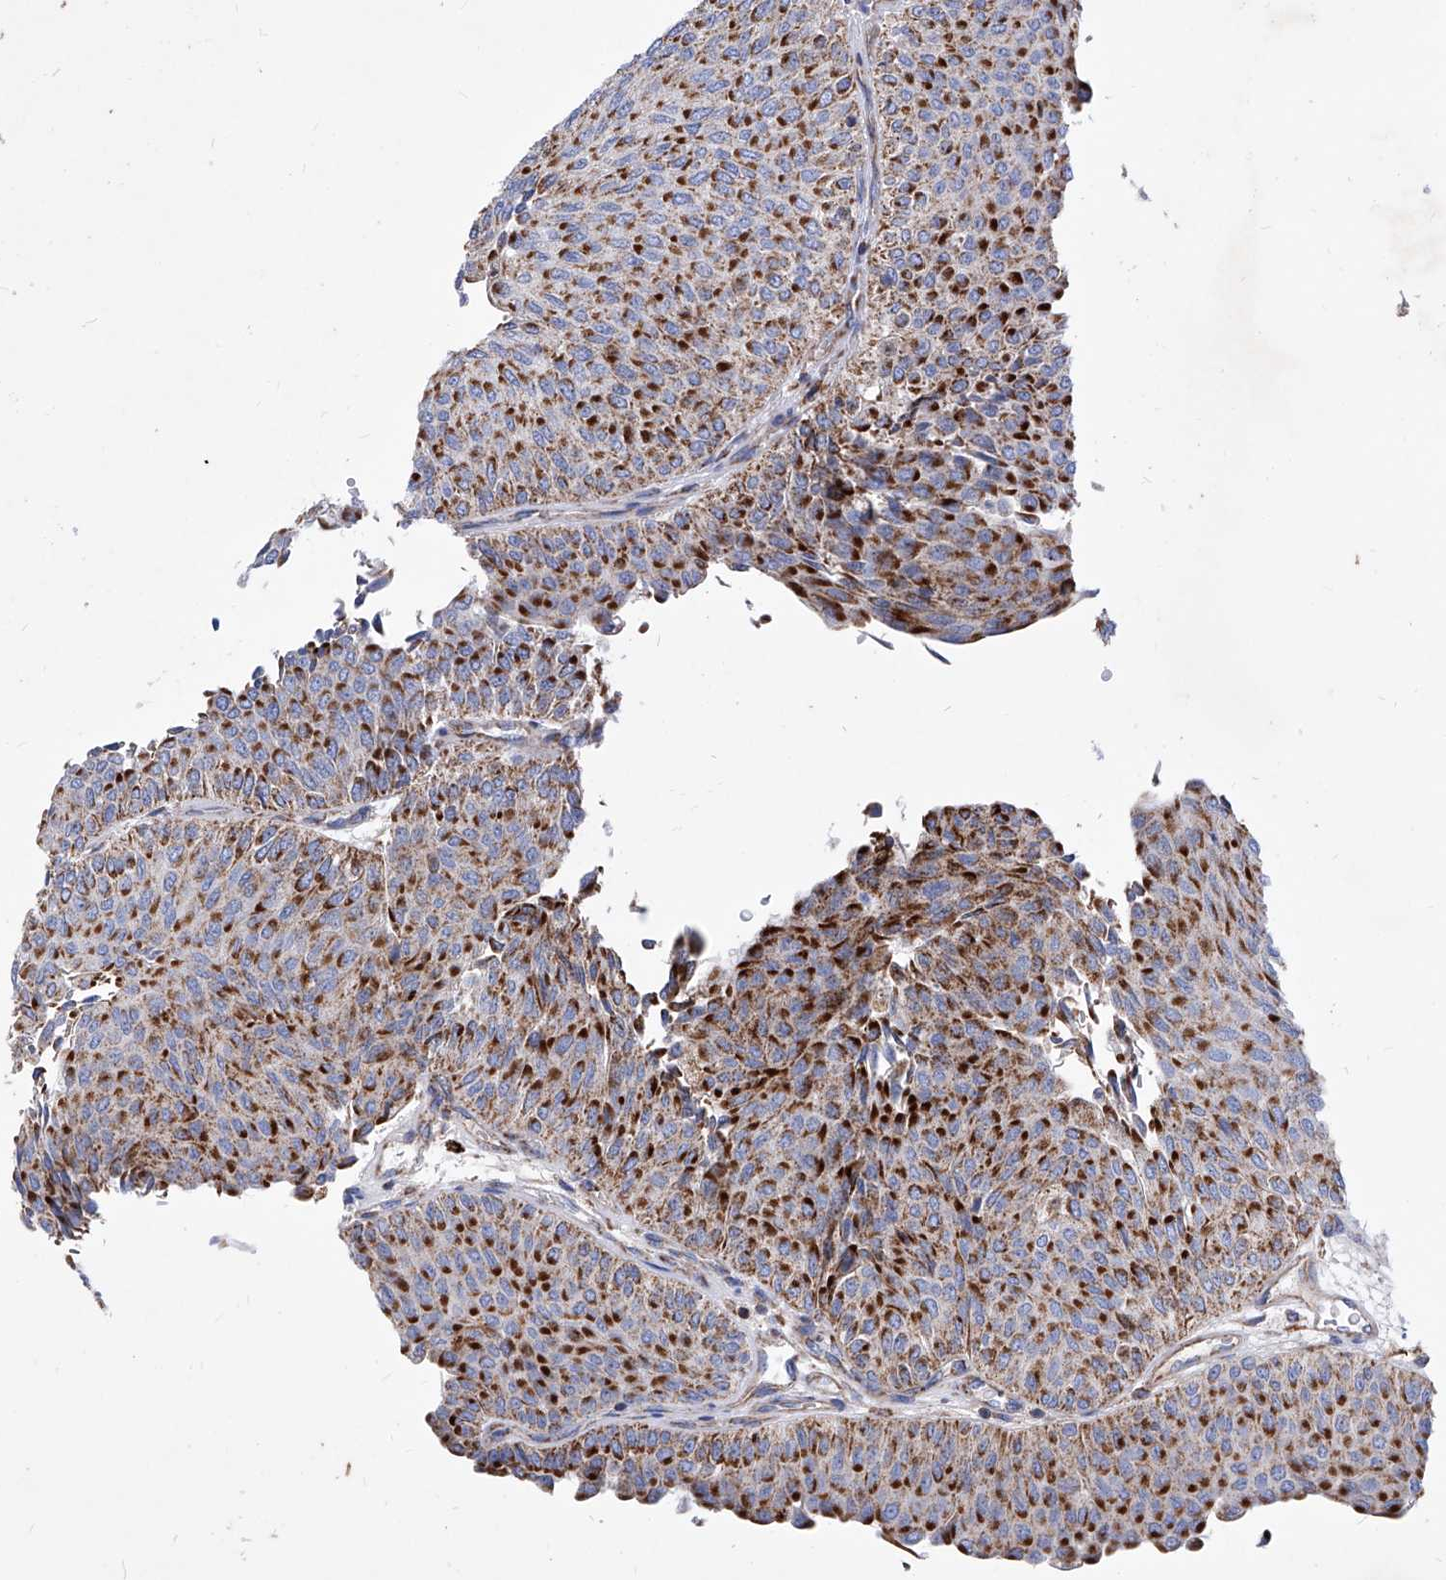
{"staining": {"intensity": "strong", "quantity": ">75%", "location": "cytoplasmic/membranous"}, "tissue": "urothelial cancer", "cell_type": "Tumor cells", "image_type": "cancer", "snomed": [{"axis": "morphology", "description": "Urothelial carcinoma, Low grade"}, {"axis": "topography", "description": "Urinary bladder"}], "caption": "IHC micrograph of urothelial carcinoma (low-grade) stained for a protein (brown), which exhibits high levels of strong cytoplasmic/membranous staining in approximately >75% of tumor cells.", "gene": "HRNR", "patient": {"sex": "male", "age": 78}}